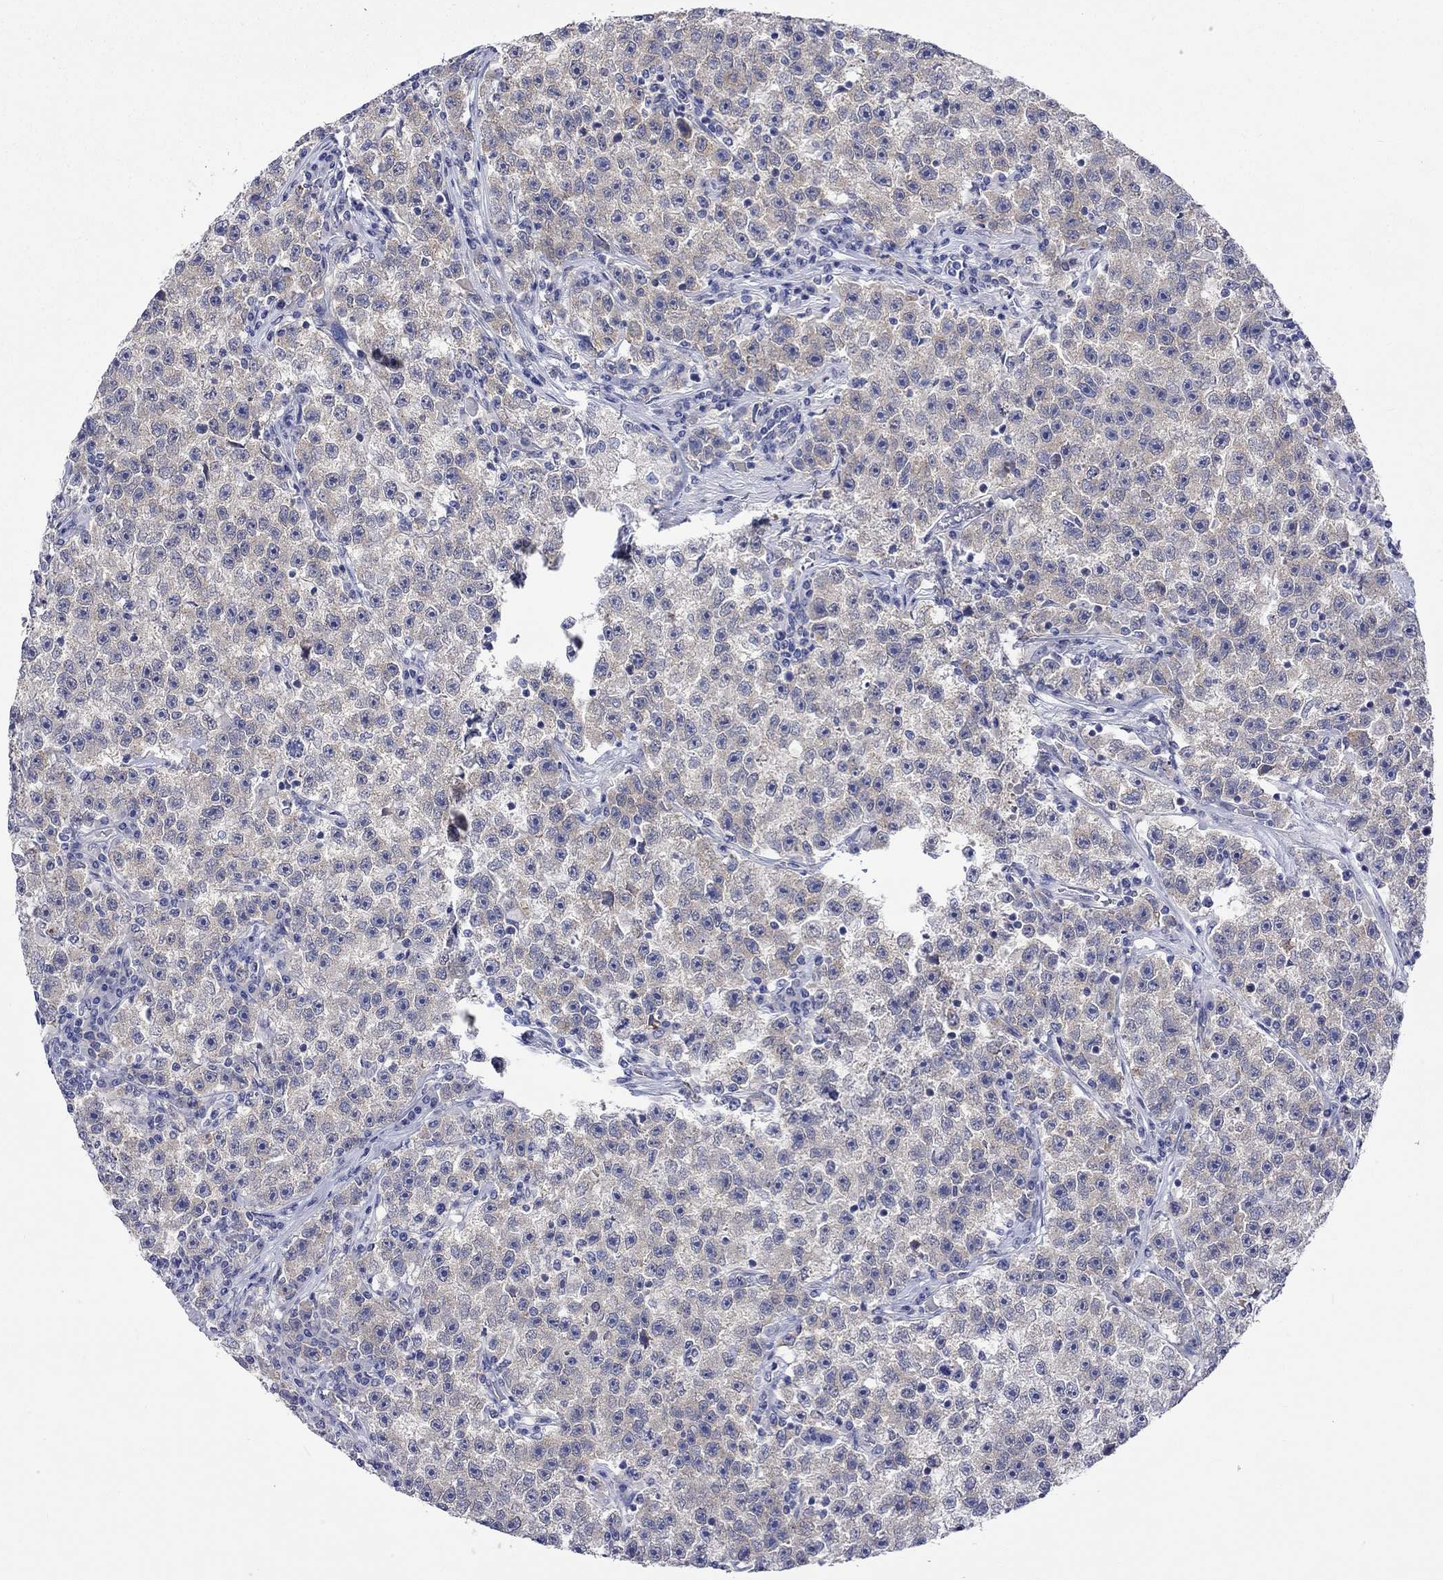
{"staining": {"intensity": "weak", "quantity": "25%-75%", "location": "cytoplasmic/membranous"}, "tissue": "testis cancer", "cell_type": "Tumor cells", "image_type": "cancer", "snomed": [{"axis": "morphology", "description": "Seminoma, NOS"}, {"axis": "topography", "description": "Testis"}], "caption": "The histopathology image exhibits a brown stain indicating the presence of a protein in the cytoplasmic/membranous of tumor cells in testis seminoma.", "gene": "CERS1", "patient": {"sex": "male", "age": 22}}